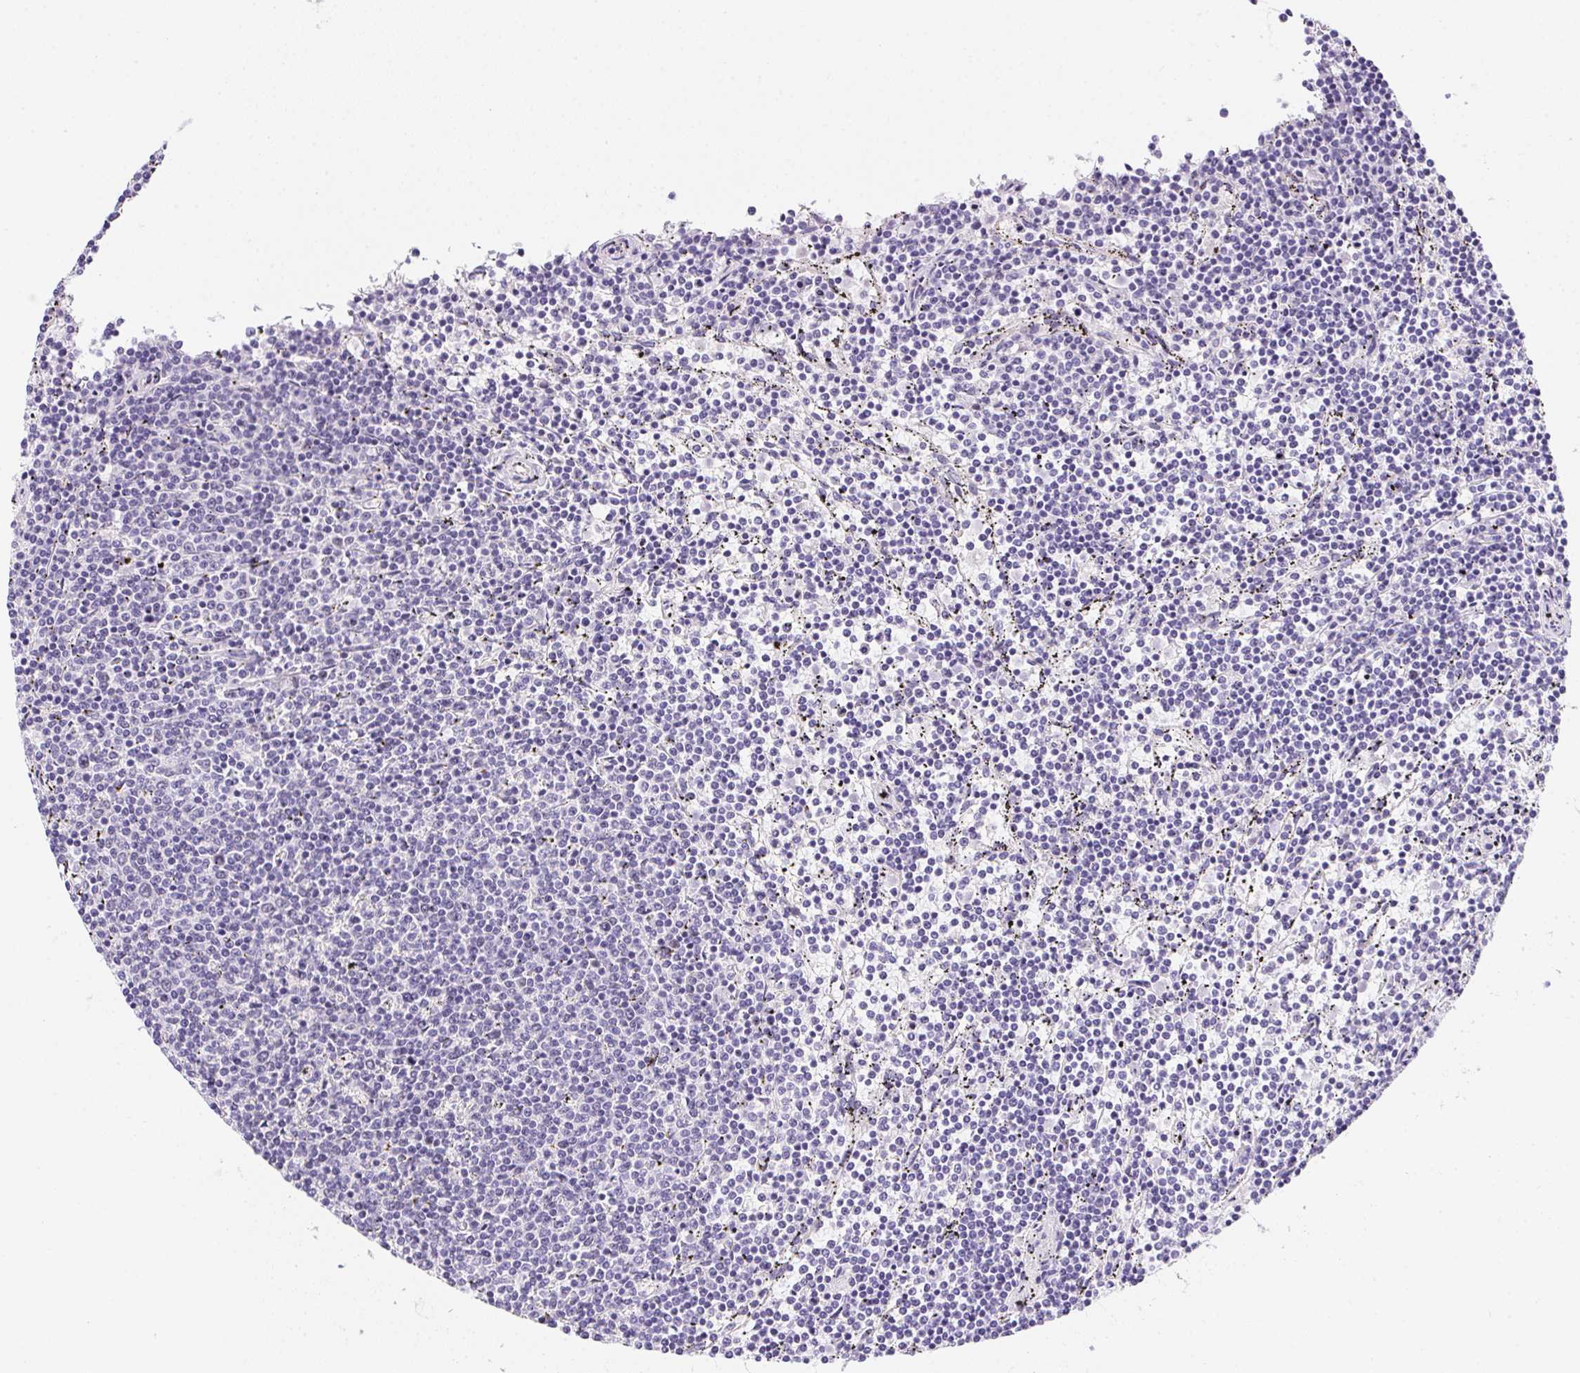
{"staining": {"intensity": "negative", "quantity": "none", "location": "none"}, "tissue": "lymphoma", "cell_type": "Tumor cells", "image_type": "cancer", "snomed": [{"axis": "morphology", "description": "Malignant lymphoma, non-Hodgkin's type, Low grade"}, {"axis": "topography", "description": "Spleen"}], "caption": "This is an IHC histopathology image of human lymphoma. There is no positivity in tumor cells.", "gene": "HELLS", "patient": {"sex": "female", "age": 50}}